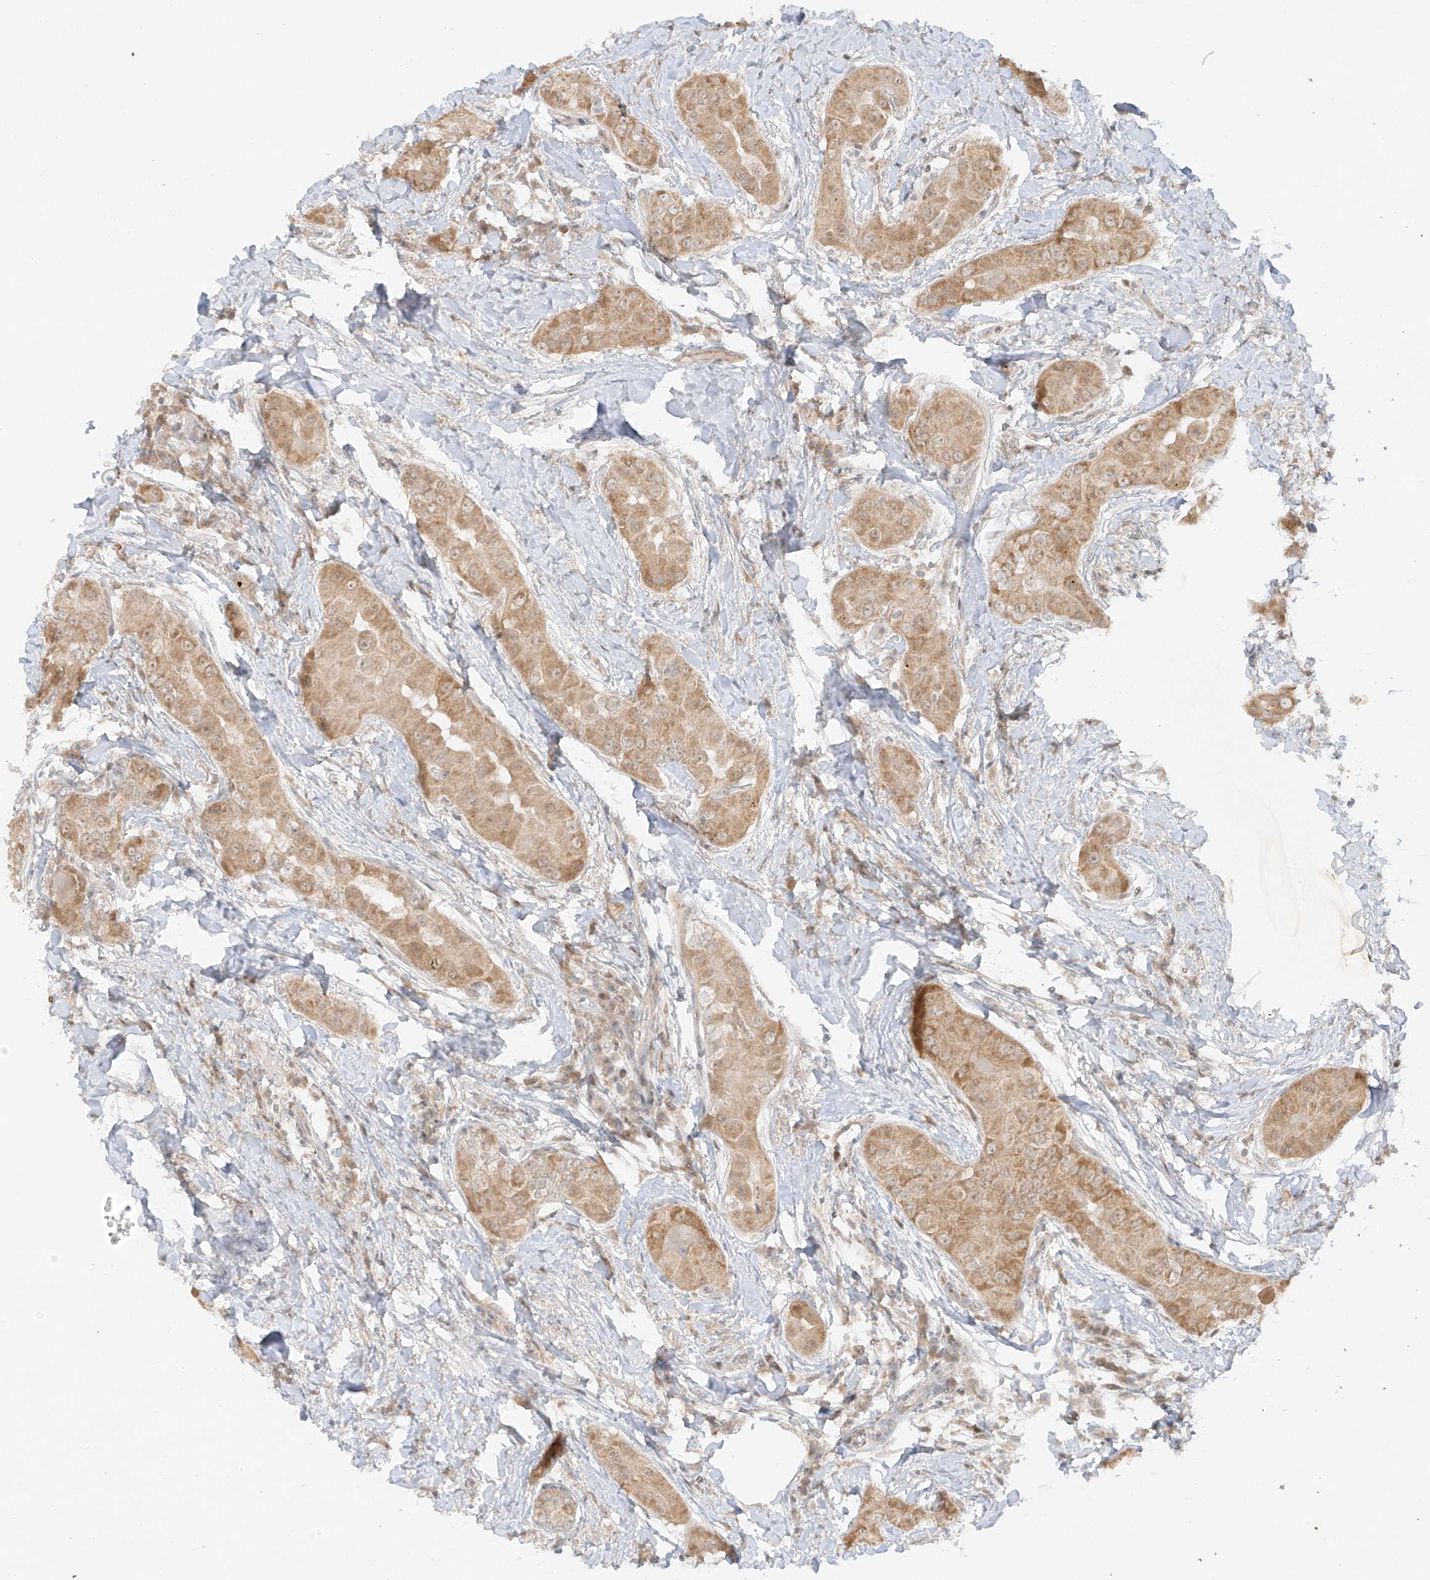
{"staining": {"intensity": "weak", "quantity": ">75%", "location": "cytoplasmic/membranous"}, "tissue": "thyroid cancer", "cell_type": "Tumor cells", "image_type": "cancer", "snomed": [{"axis": "morphology", "description": "Papillary adenocarcinoma, NOS"}, {"axis": "topography", "description": "Thyroid gland"}], "caption": "Immunohistochemistry (IHC) histopathology image of thyroid cancer (papillary adenocarcinoma) stained for a protein (brown), which reveals low levels of weak cytoplasmic/membranous expression in approximately >75% of tumor cells.", "gene": "MIPEP", "patient": {"sex": "male", "age": 33}}